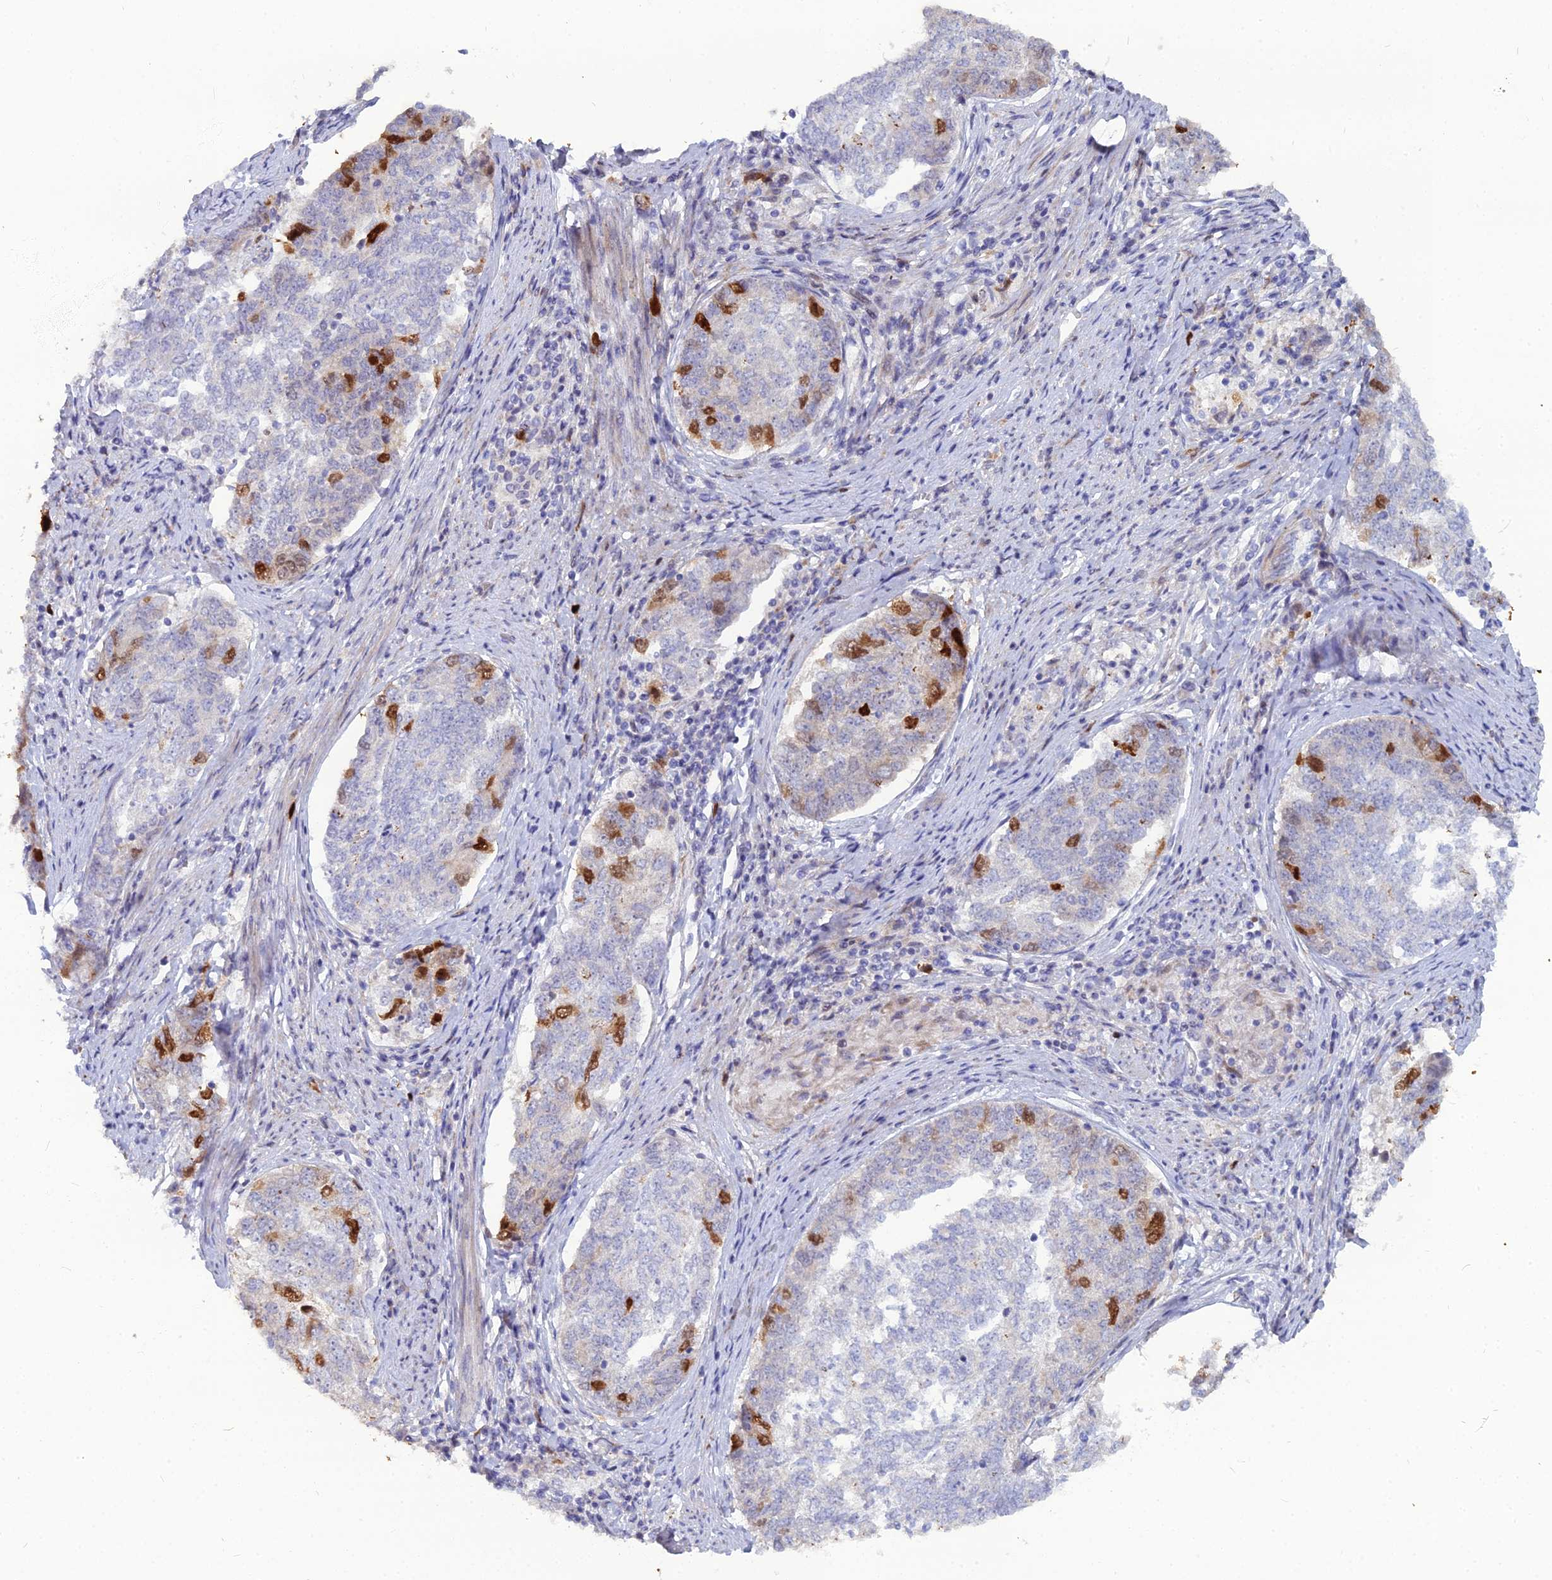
{"staining": {"intensity": "strong", "quantity": "<25%", "location": "nuclear"}, "tissue": "endometrial cancer", "cell_type": "Tumor cells", "image_type": "cancer", "snomed": [{"axis": "morphology", "description": "Adenocarcinoma, NOS"}, {"axis": "topography", "description": "Endometrium"}], "caption": "The immunohistochemical stain highlights strong nuclear expression in tumor cells of endometrial cancer (adenocarcinoma) tissue. (Stains: DAB in brown, nuclei in blue, Microscopy: brightfield microscopy at high magnification).", "gene": "NUSAP1", "patient": {"sex": "female", "age": 80}}